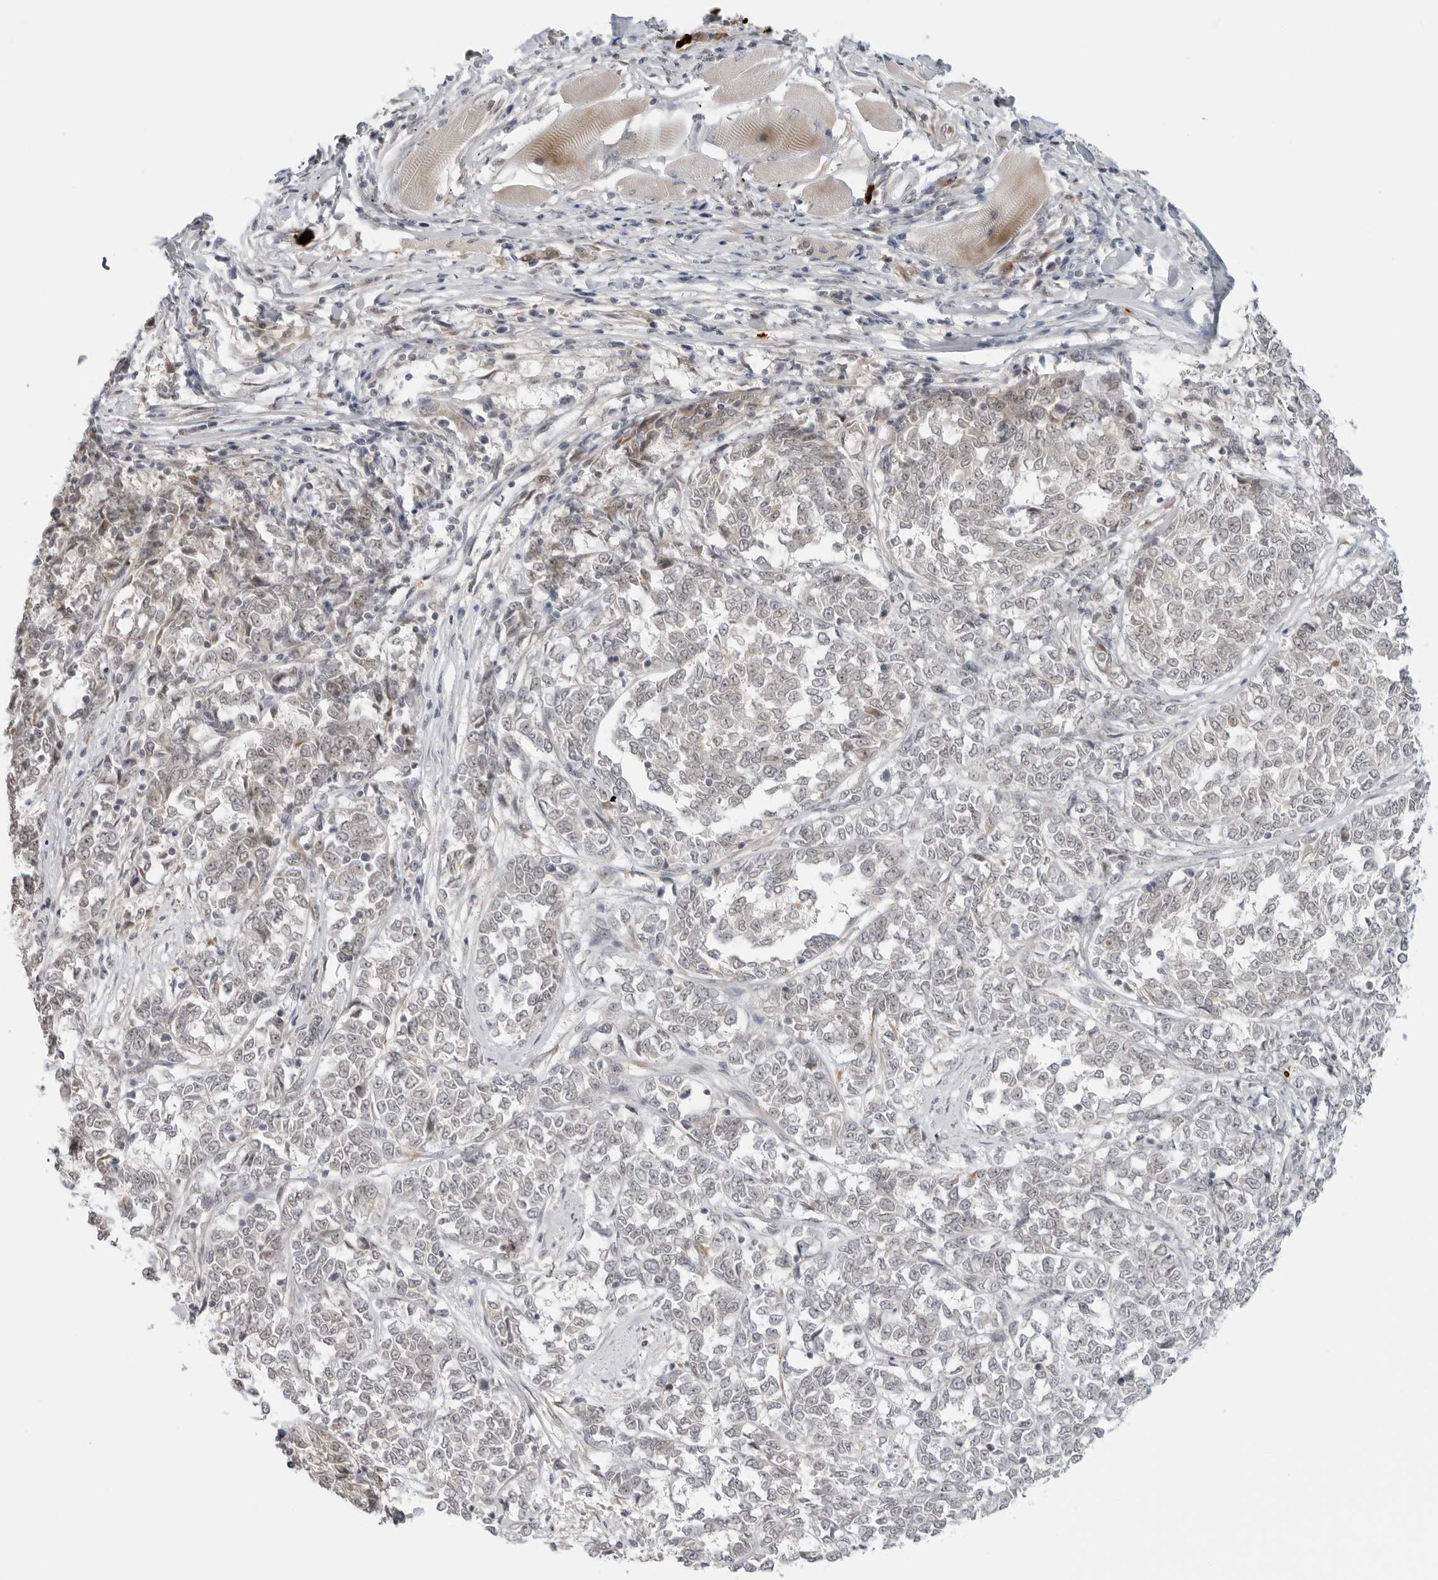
{"staining": {"intensity": "negative", "quantity": "none", "location": "none"}, "tissue": "melanoma", "cell_type": "Tumor cells", "image_type": "cancer", "snomed": [{"axis": "morphology", "description": "Malignant melanoma, NOS"}, {"axis": "topography", "description": "Skin"}], "caption": "Photomicrograph shows no significant protein staining in tumor cells of malignant melanoma.", "gene": "SUGCT", "patient": {"sex": "female", "age": 72}}